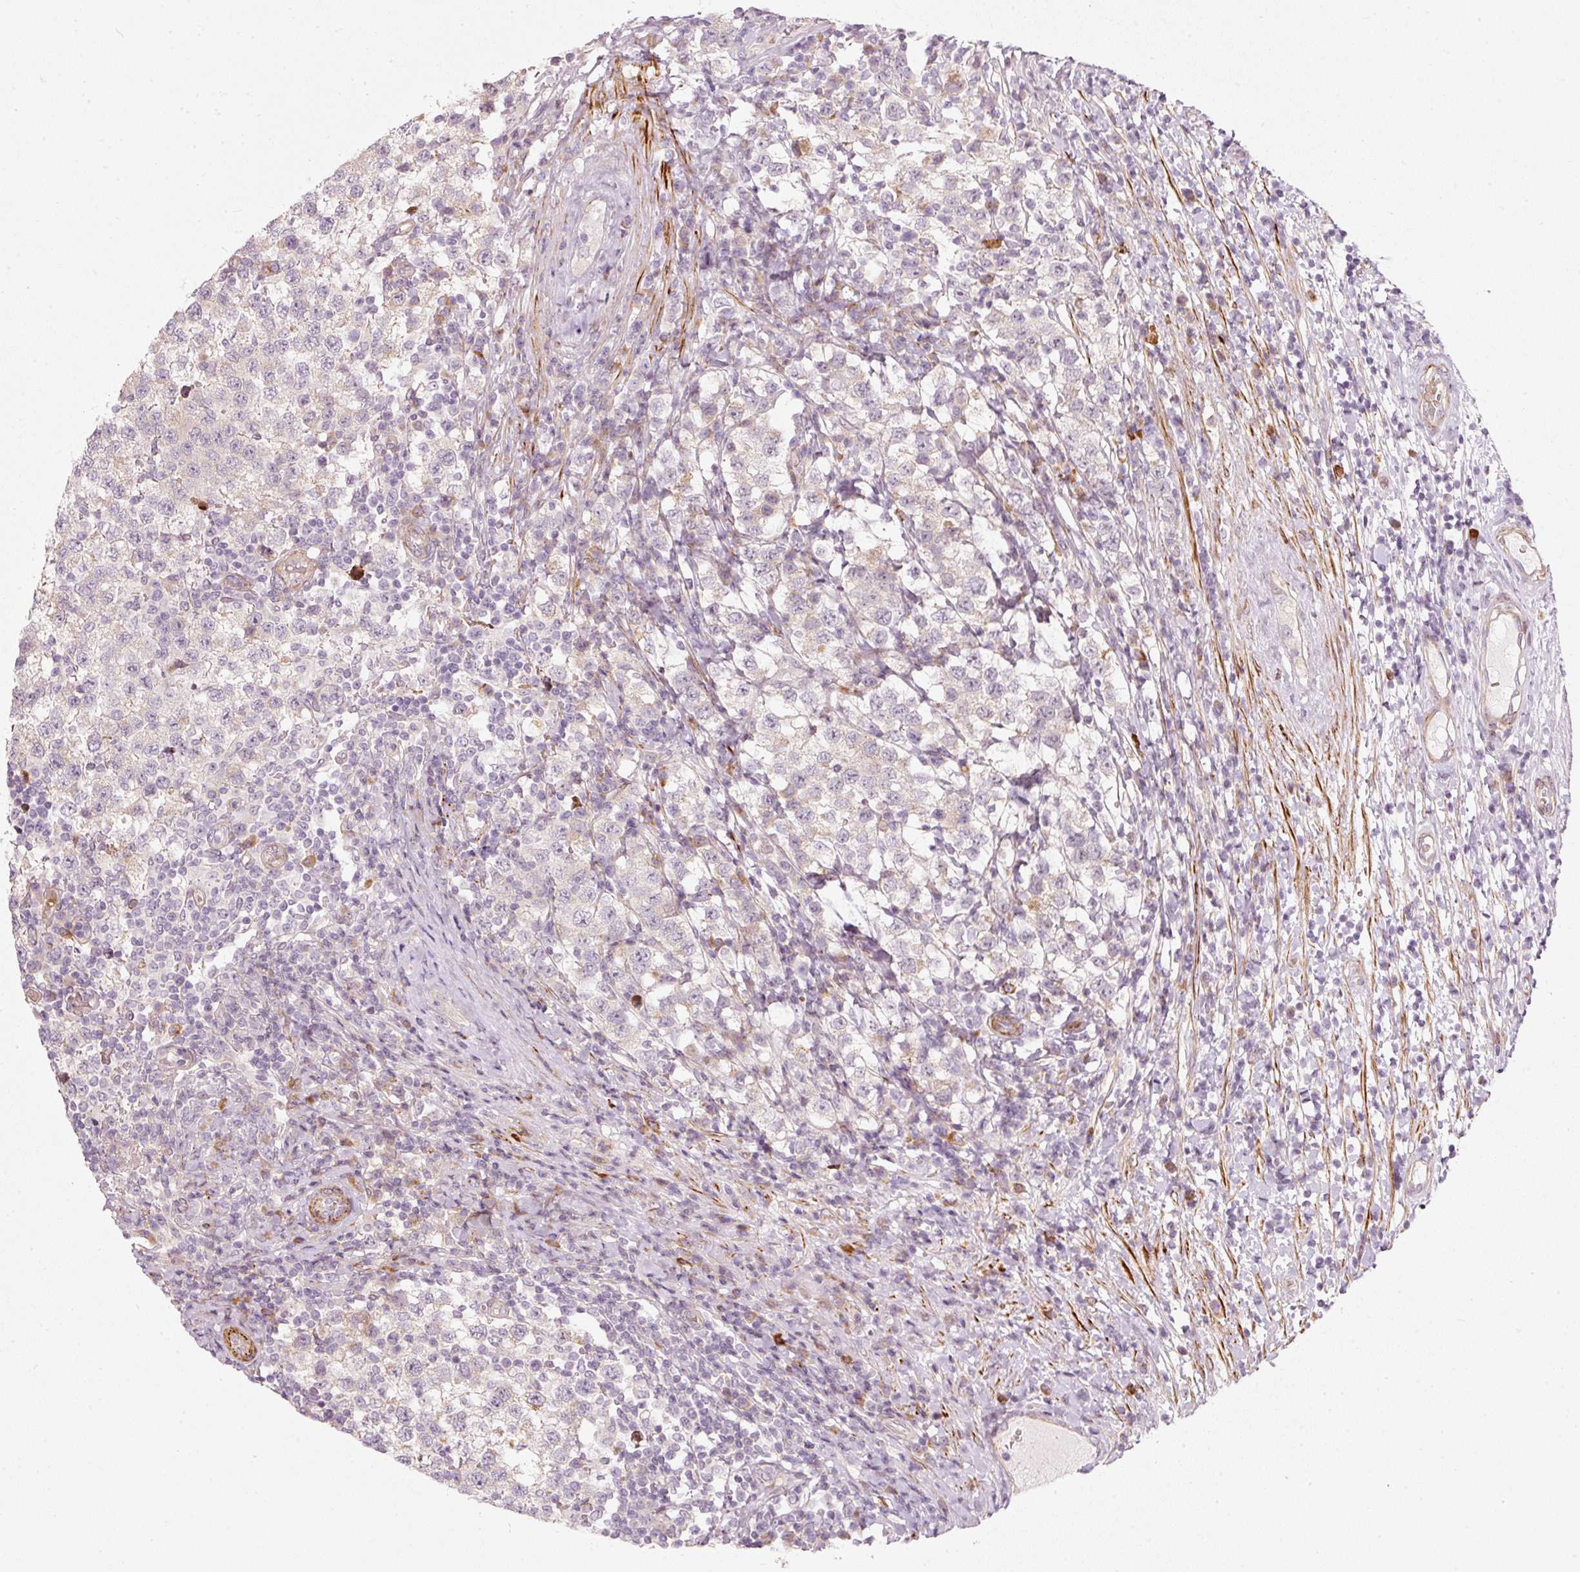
{"staining": {"intensity": "negative", "quantity": "none", "location": "none"}, "tissue": "testis cancer", "cell_type": "Tumor cells", "image_type": "cancer", "snomed": [{"axis": "morphology", "description": "Seminoma, NOS"}, {"axis": "topography", "description": "Testis"}], "caption": "IHC image of neoplastic tissue: testis cancer stained with DAB (3,3'-diaminobenzidine) reveals no significant protein expression in tumor cells.", "gene": "KCNQ1", "patient": {"sex": "male", "age": 34}}